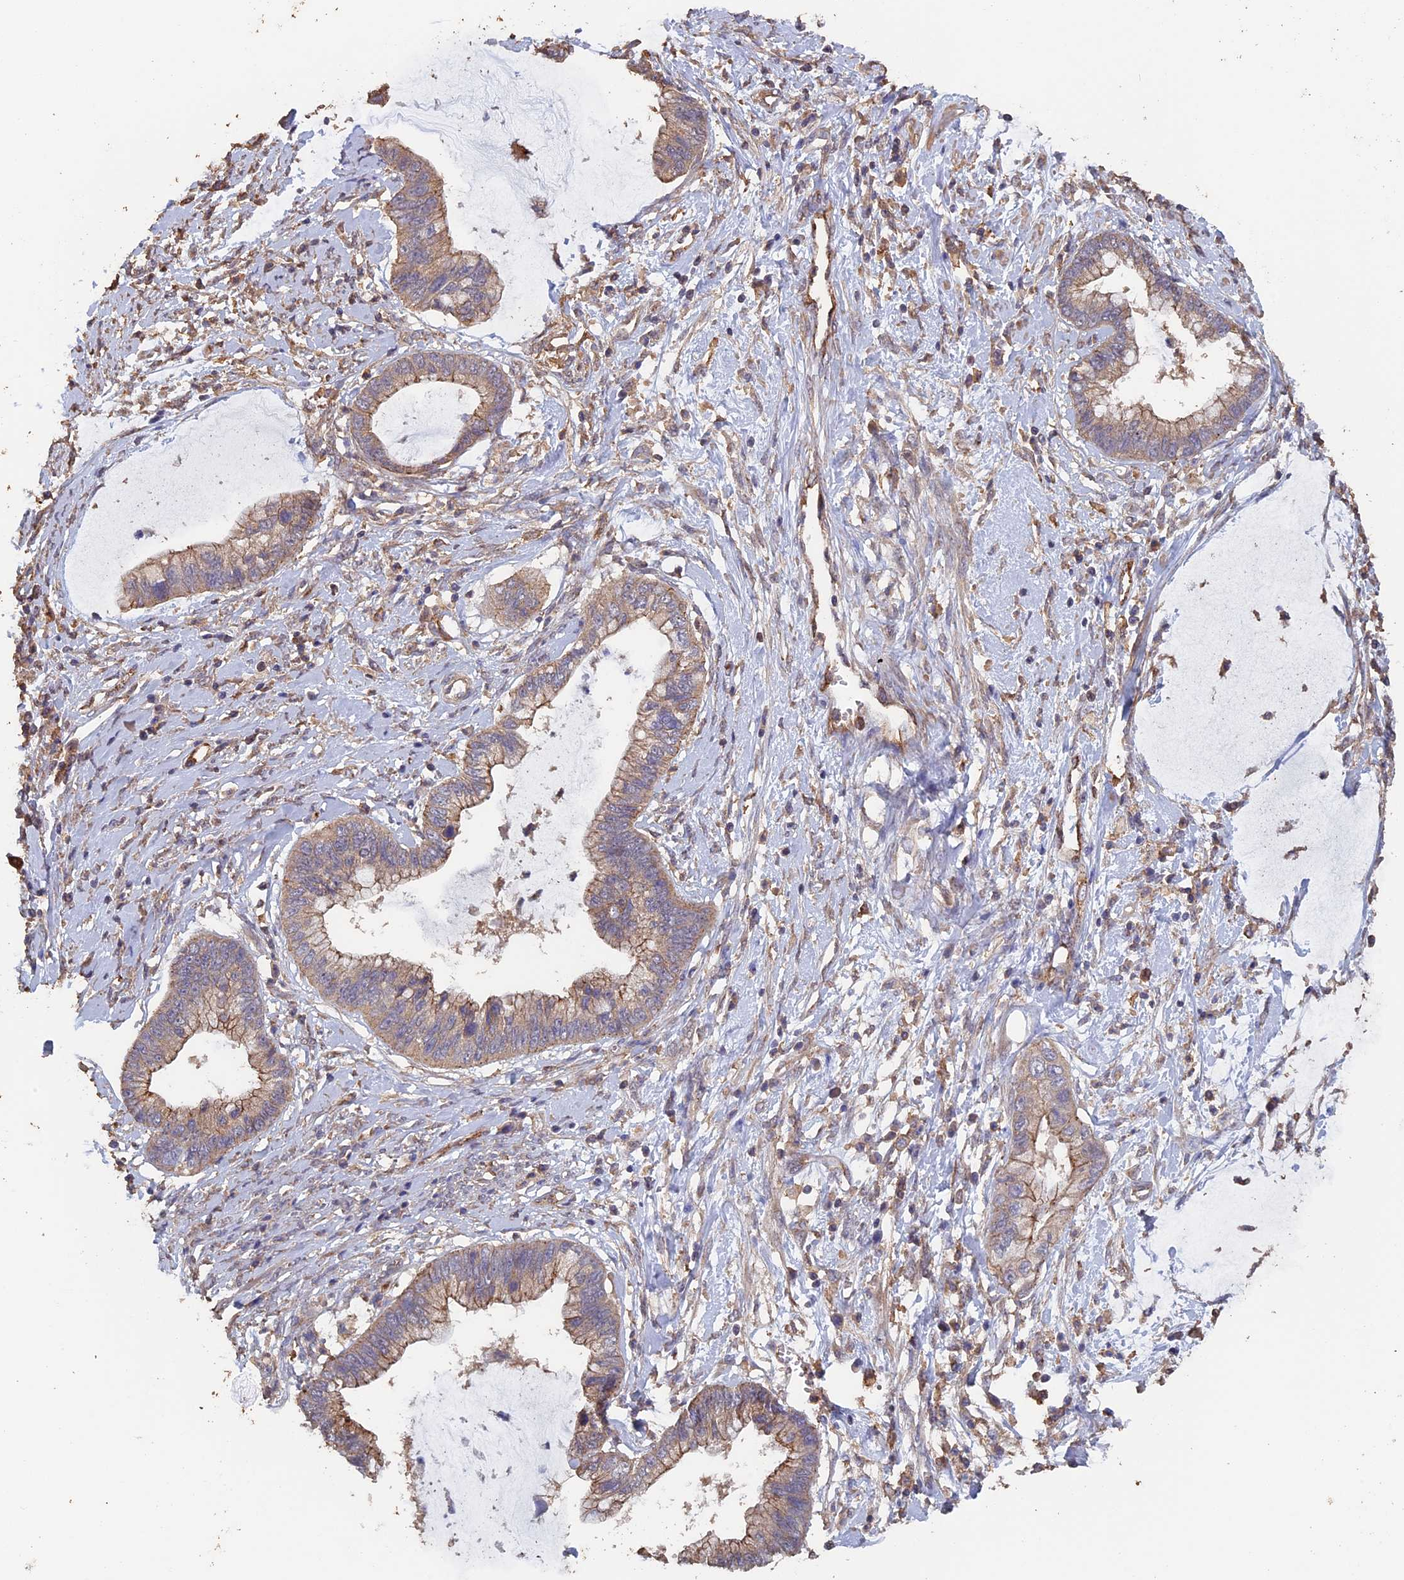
{"staining": {"intensity": "weak", "quantity": ">75%", "location": "cytoplasmic/membranous"}, "tissue": "cervical cancer", "cell_type": "Tumor cells", "image_type": "cancer", "snomed": [{"axis": "morphology", "description": "Adenocarcinoma, NOS"}, {"axis": "topography", "description": "Cervix"}], "caption": "Weak cytoplasmic/membranous positivity for a protein is seen in about >75% of tumor cells of adenocarcinoma (cervical) using immunohistochemistry (IHC).", "gene": "PIGQ", "patient": {"sex": "female", "age": 44}}